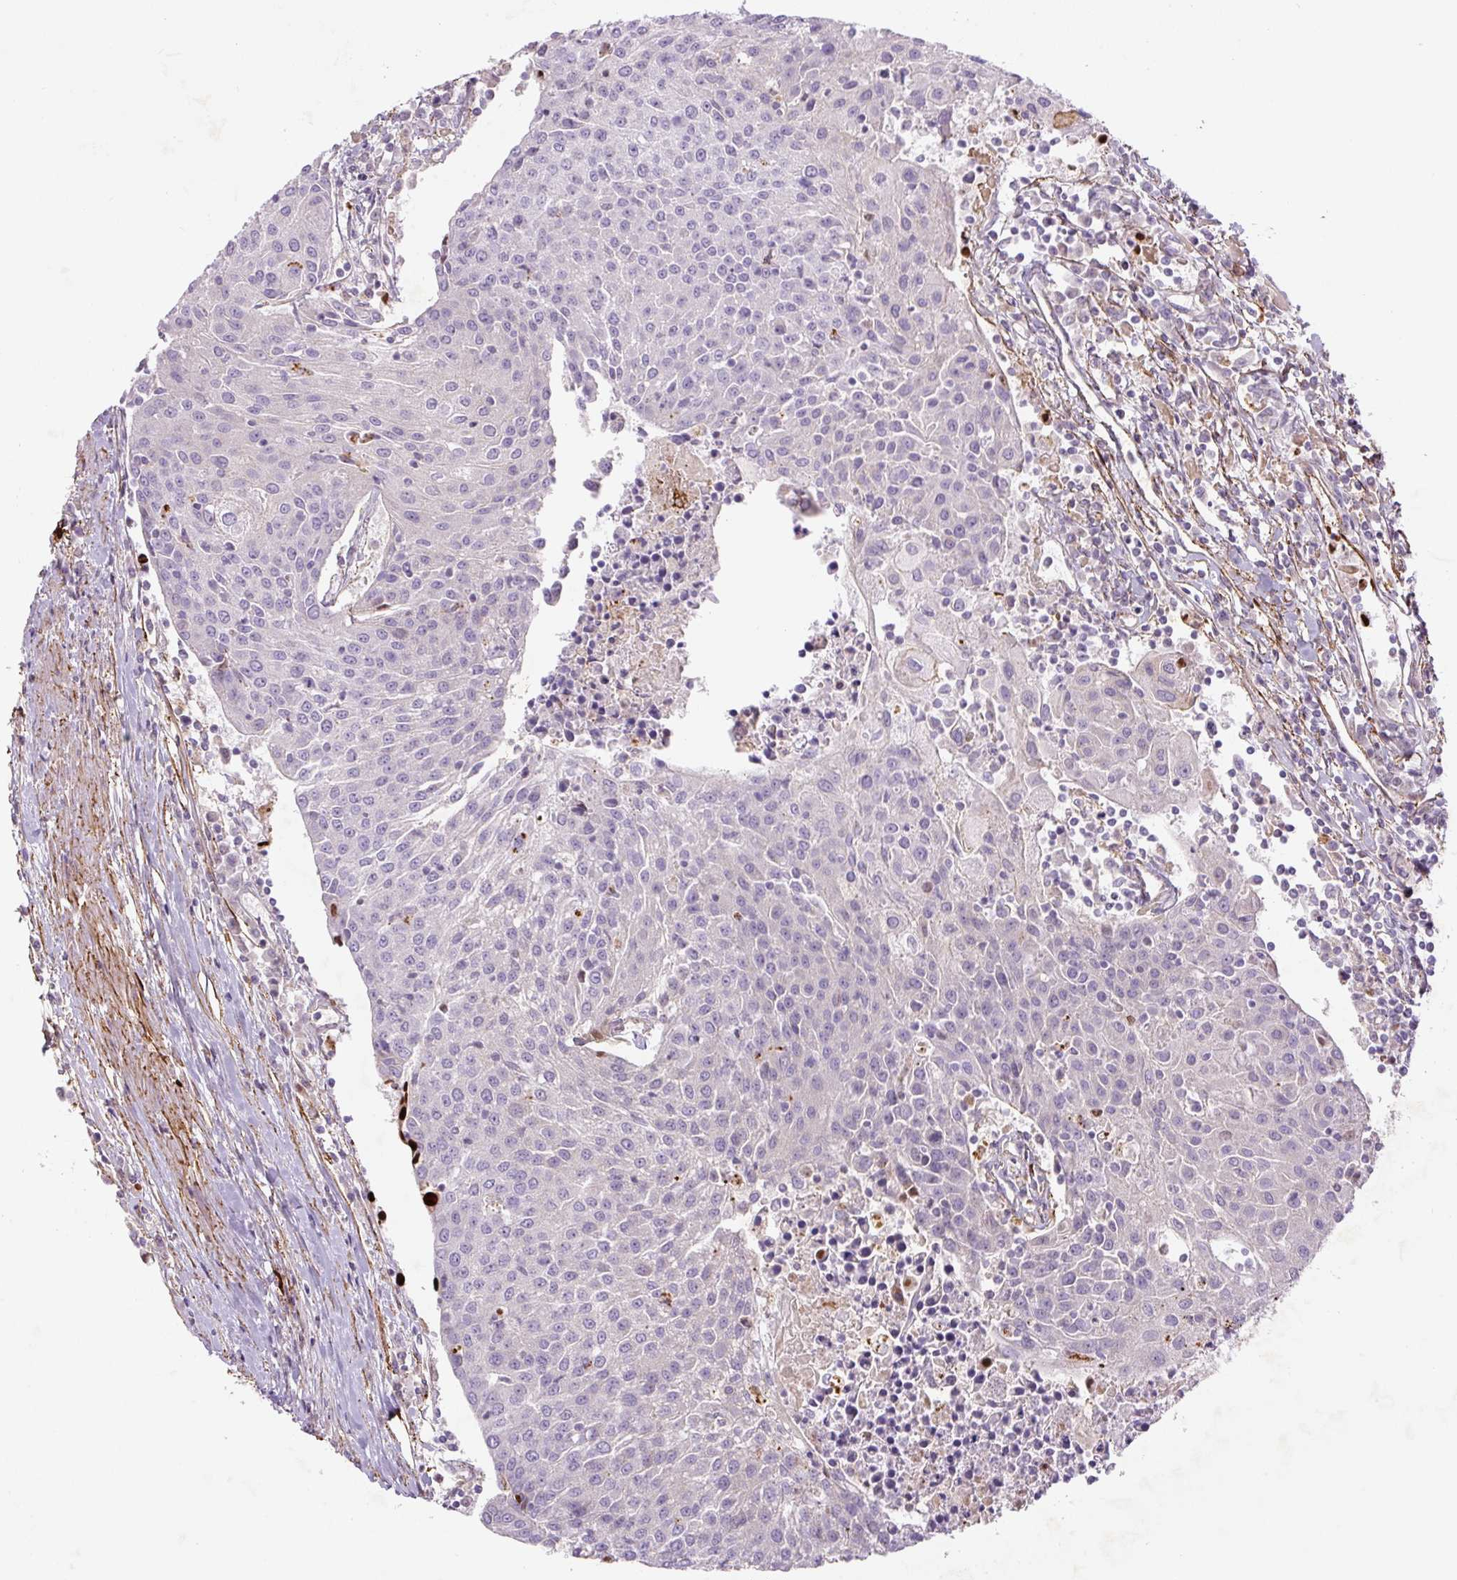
{"staining": {"intensity": "negative", "quantity": "none", "location": "none"}, "tissue": "urothelial cancer", "cell_type": "Tumor cells", "image_type": "cancer", "snomed": [{"axis": "morphology", "description": "Urothelial carcinoma, High grade"}, {"axis": "topography", "description": "Urinary bladder"}], "caption": "This is a photomicrograph of IHC staining of urothelial carcinoma (high-grade), which shows no positivity in tumor cells. The staining is performed using DAB brown chromogen with nuclei counter-stained in using hematoxylin.", "gene": "CCNI2", "patient": {"sex": "female", "age": 85}}